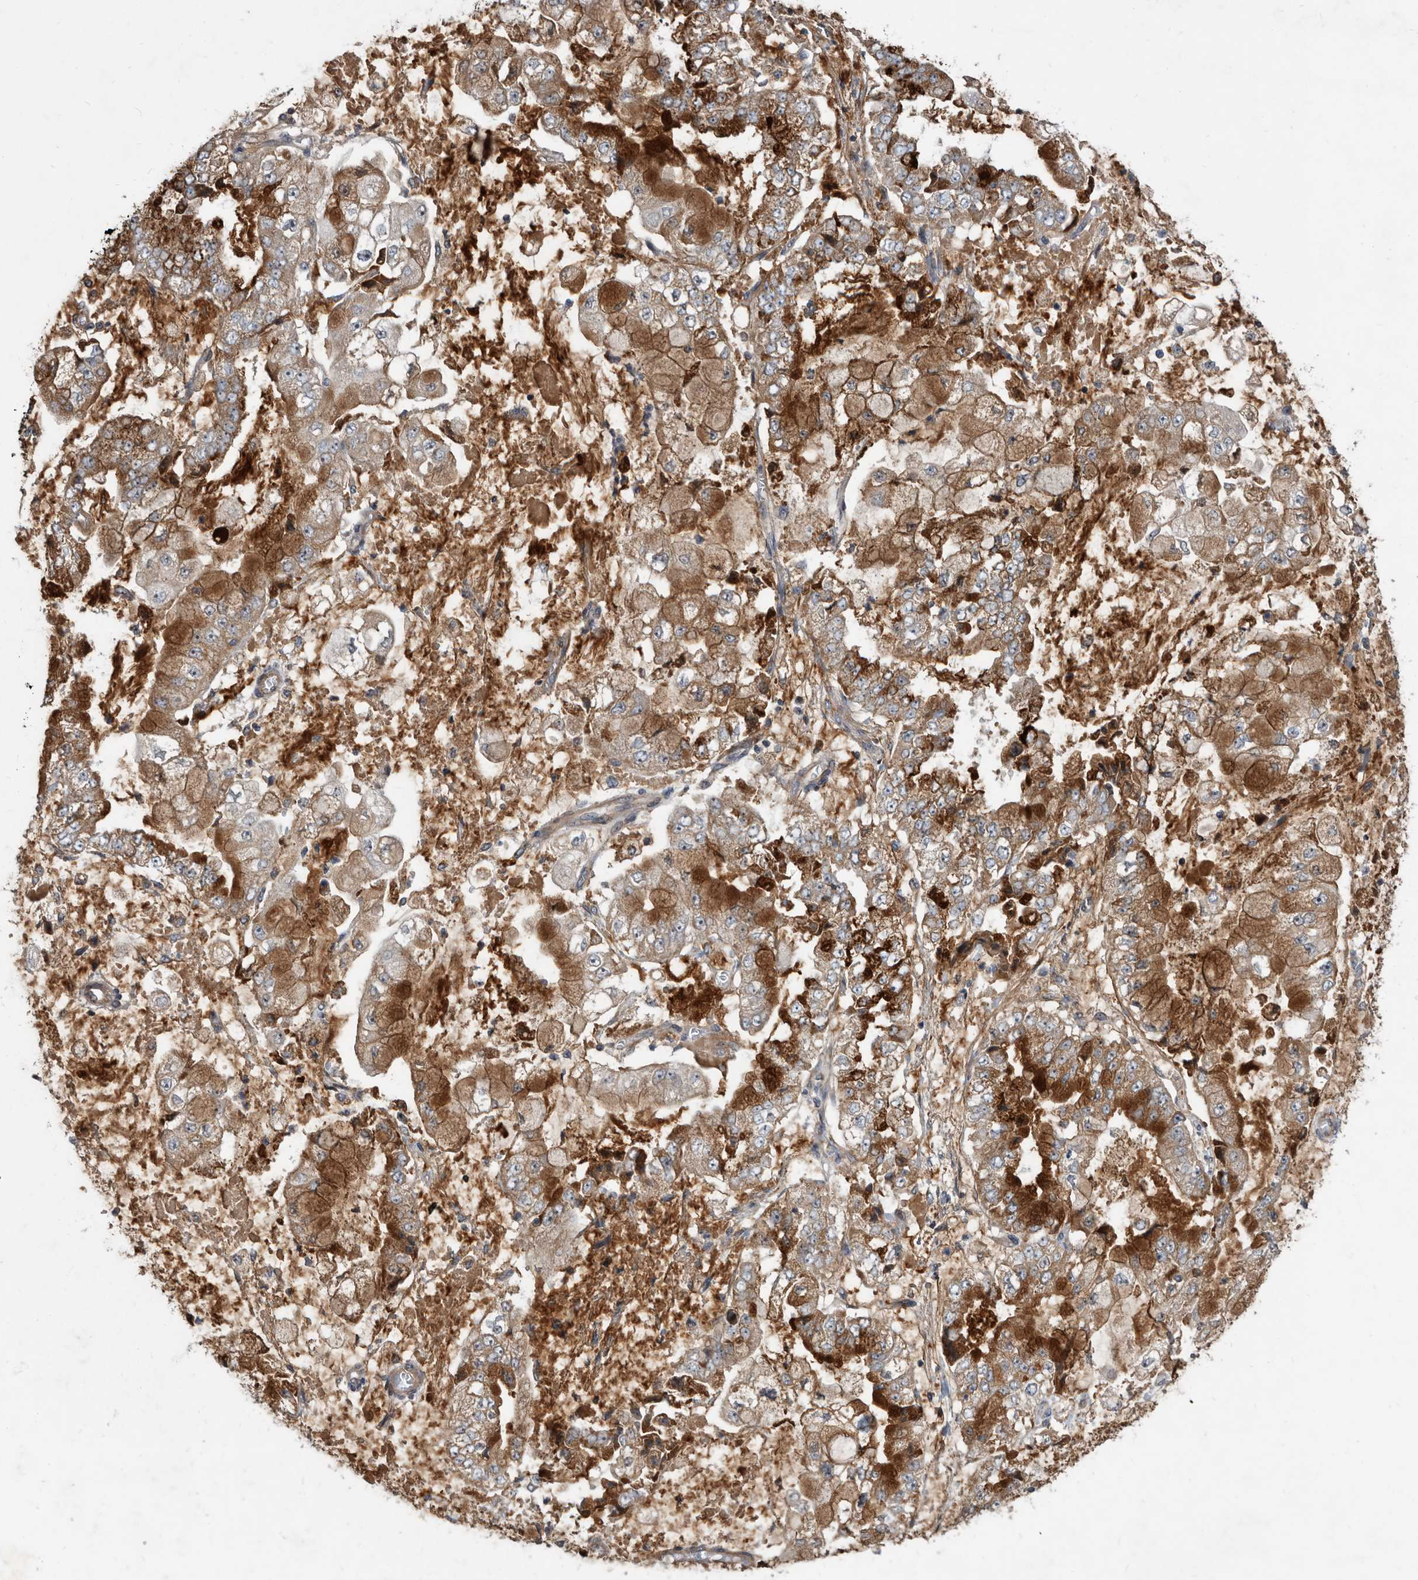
{"staining": {"intensity": "strong", "quantity": ">75%", "location": "cytoplasmic/membranous"}, "tissue": "stomach cancer", "cell_type": "Tumor cells", "image_type": "cancer", "snomed": [{"axis": "morphology", "description": "Adenocarcinoma, NOS"}, {"axis": "topography", "description": "Stomach"}], "caption": "The image displays staining of stomach cancer, revealing strong cytoplasmic/membranous protein expression (brown color) within tumor cells.", "gene": "PI15", "patient": {"sex": "male", "age": 76}}